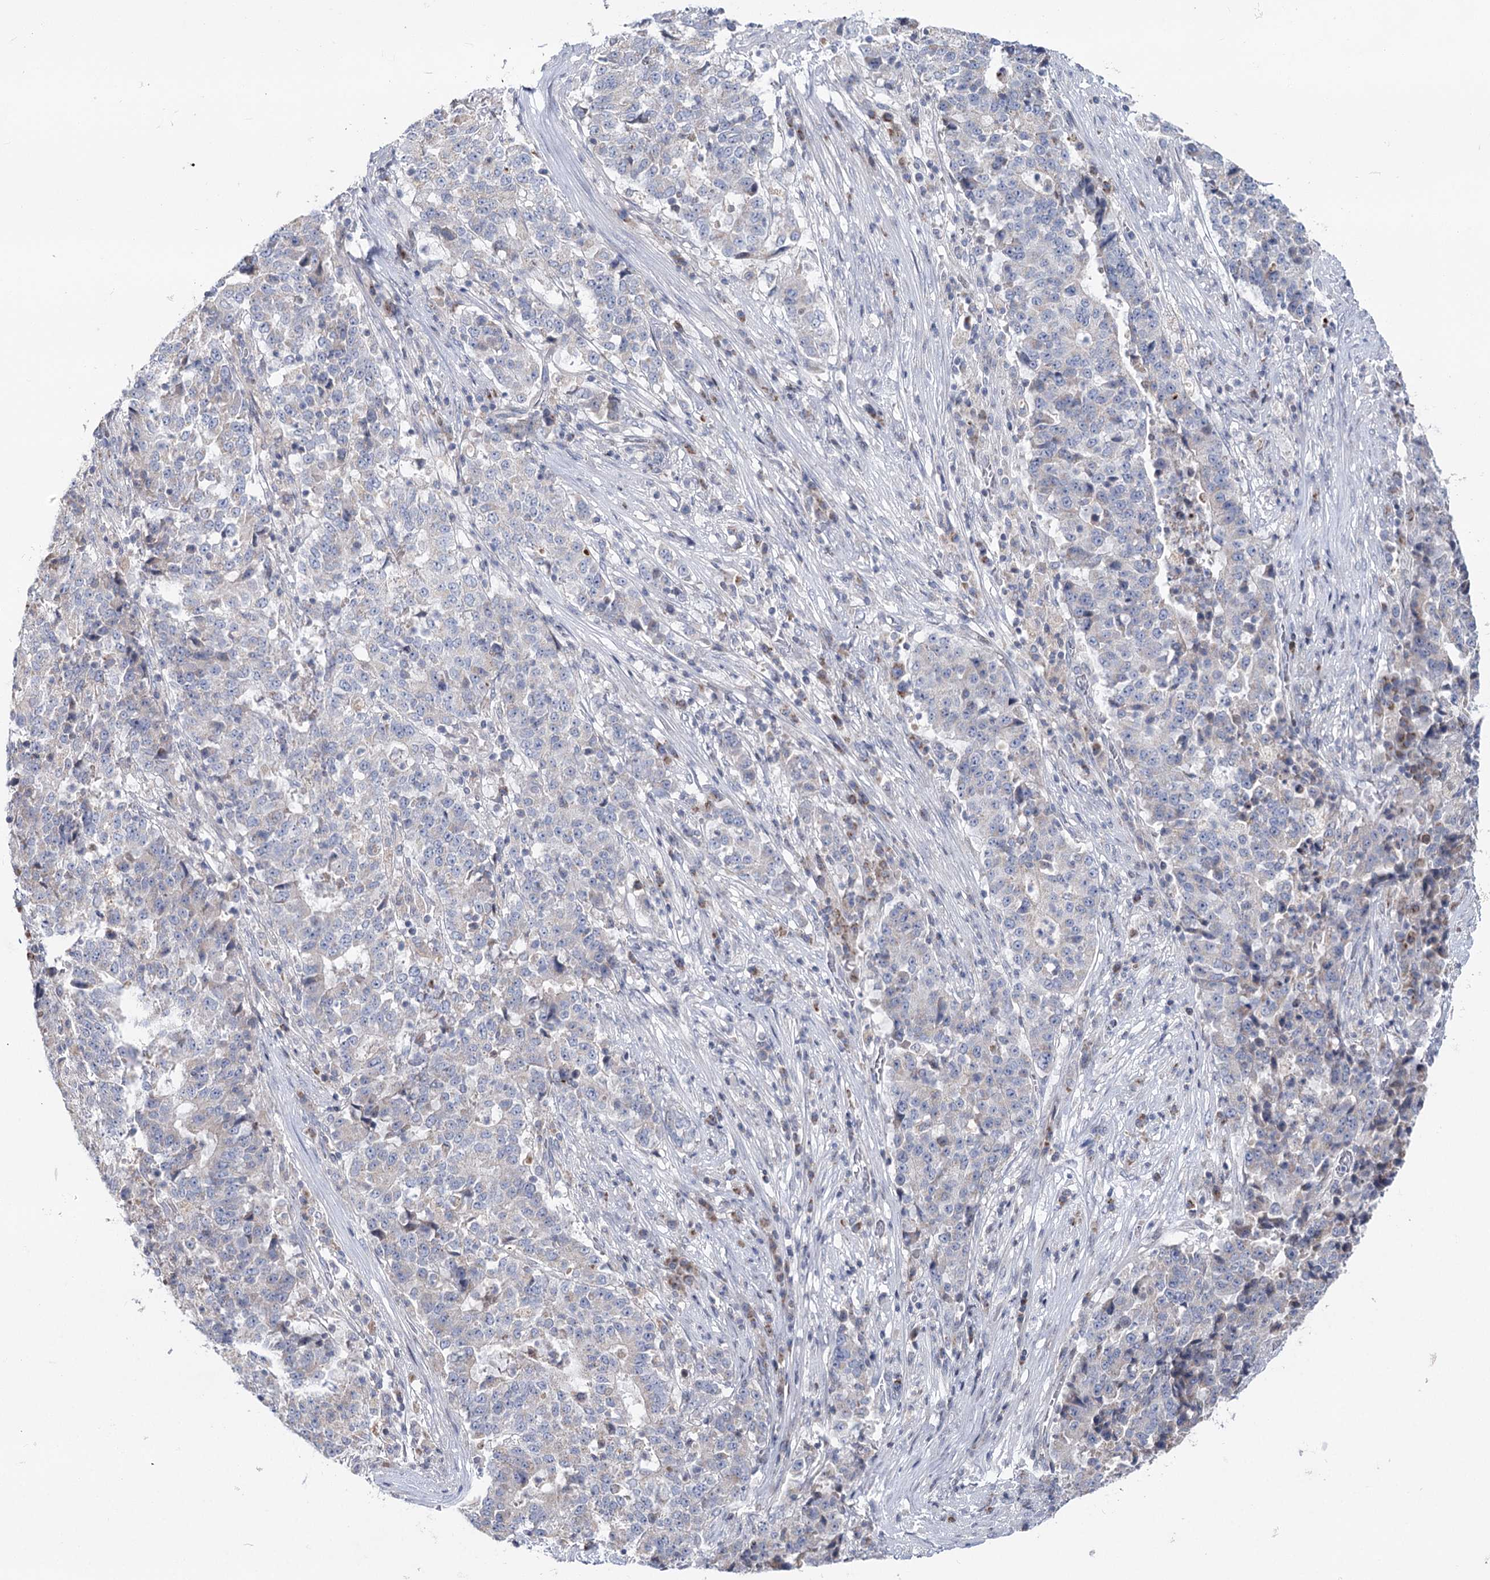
{"staining": {"intensity": "negative", "quantity": "none", "location": "none"}, "tissue": "stomach cancer", "cell_type": "Tumor cells", "image_type": "cancer", "snomed": [{"axis": "morphology", "description": "Adenocarcinoma, NOS"}, {"axis": "topography", "description": "Stomach"}], "caption": "Human stomach adenocarcinoma stained for a protein using immunohistochemistry (IHC) exhibits no staining in tumor cells.", "gene": "PTGR1", "patient": {"sex": "male", "age": 59}}